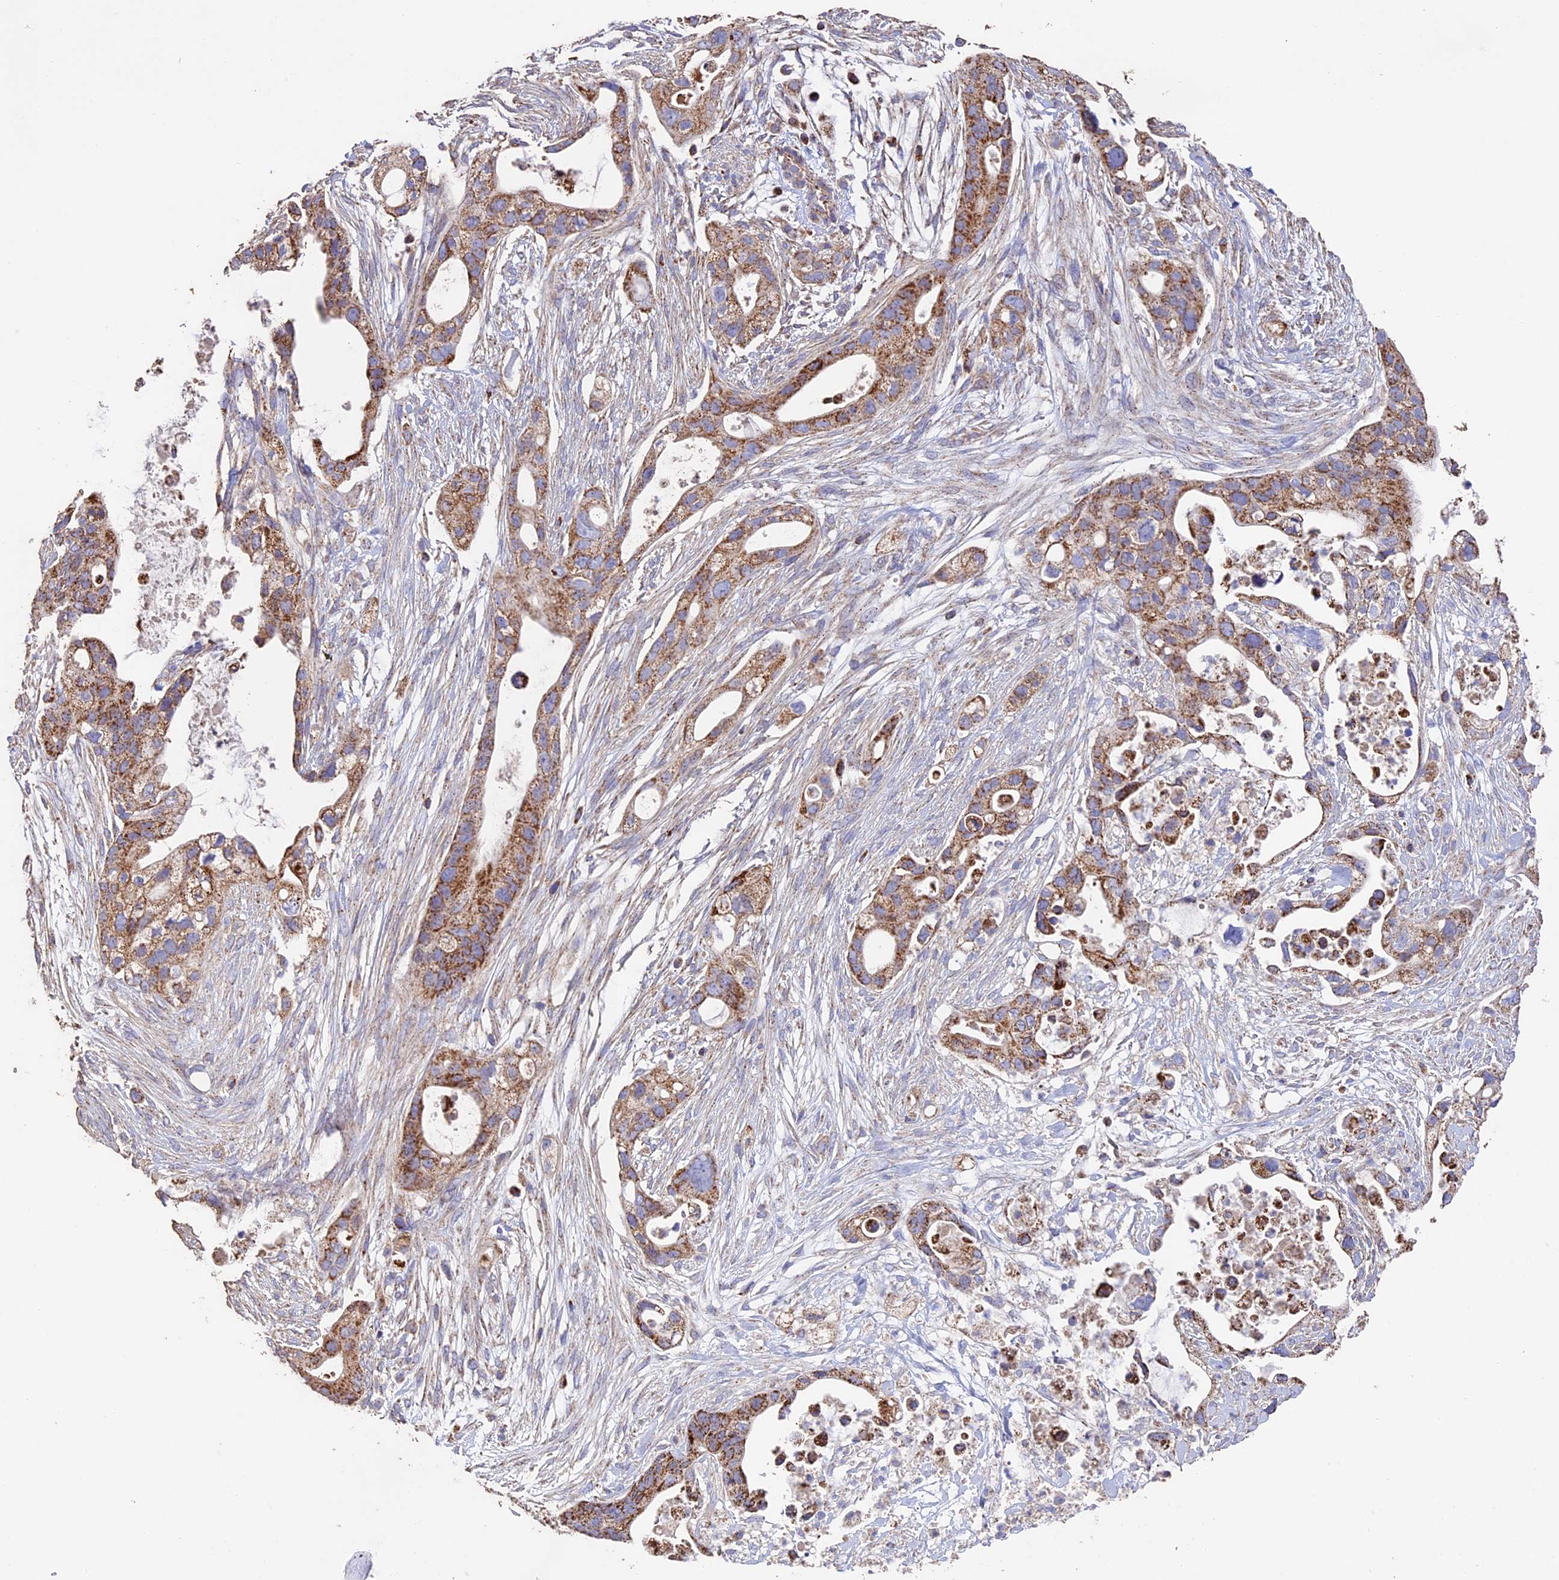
{"staining": {"intensity": "moderate", "quantity": ">75%", "location": "cytoplasmic/membranous"}, "tissue": "pancreatic cancer", "cell_type": "Tumor cells", "image_type": "cancer", "snomed": [{"axis": "morphology", "description": "Adenocarcinoma, NOS"}, {"axis": "topography", "description": "Pancreas"}], "caption": "Protein staining reveals moderate cytoplasmic/membranous staining in about >75% of tumor cells in pancreatic adenocarcinoma.", "gene": "ADAT1", "patient": {"sex": "male", "age": 53}}